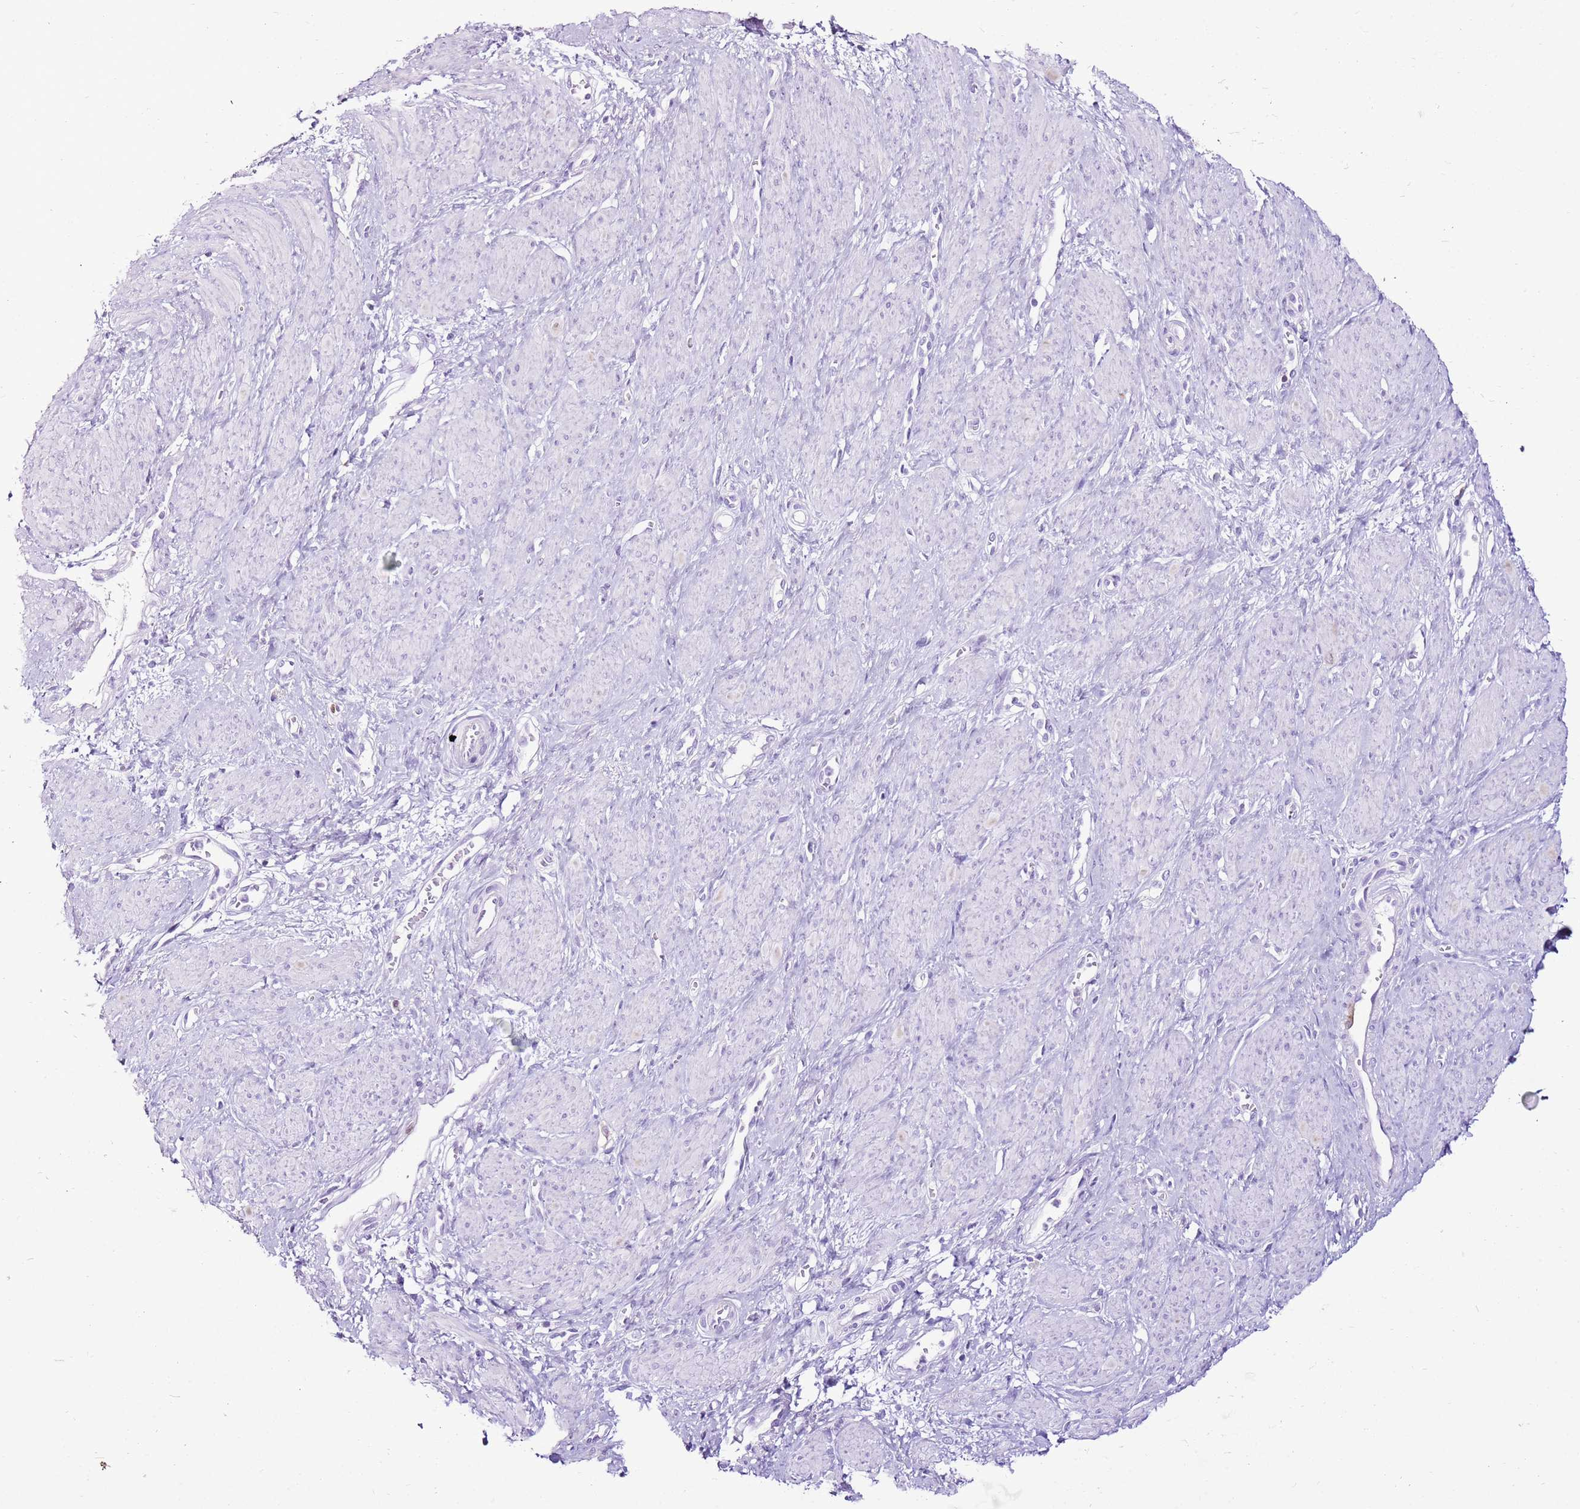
{"staining": {"intensity": "negative", "quantity": "none", "location": "none"}, "tissue": "smooth muscle", "cell_type": "Smooth muscle cells", "image_type": "normal", "snomed": [{"axis": "morphology", "description": "Normal tissue, NOS"}, {"axis": "topography", "description": "Smooth muscle"}, {"axis": "topography", "description": "Uterus"}], "caption": "The photomicrograph exhibits no staining of smooth muscle cells in unremarkable smooth muscle. (Stains: DAB (3,3'-diaminobenzidine) immunohistochemistry (IHC) with hematoxylin counter stain, Microscopy: brightfield microscopy at high magnification).", "gene": "SPC25", "patient": {"sex": "female", "age": 39}}